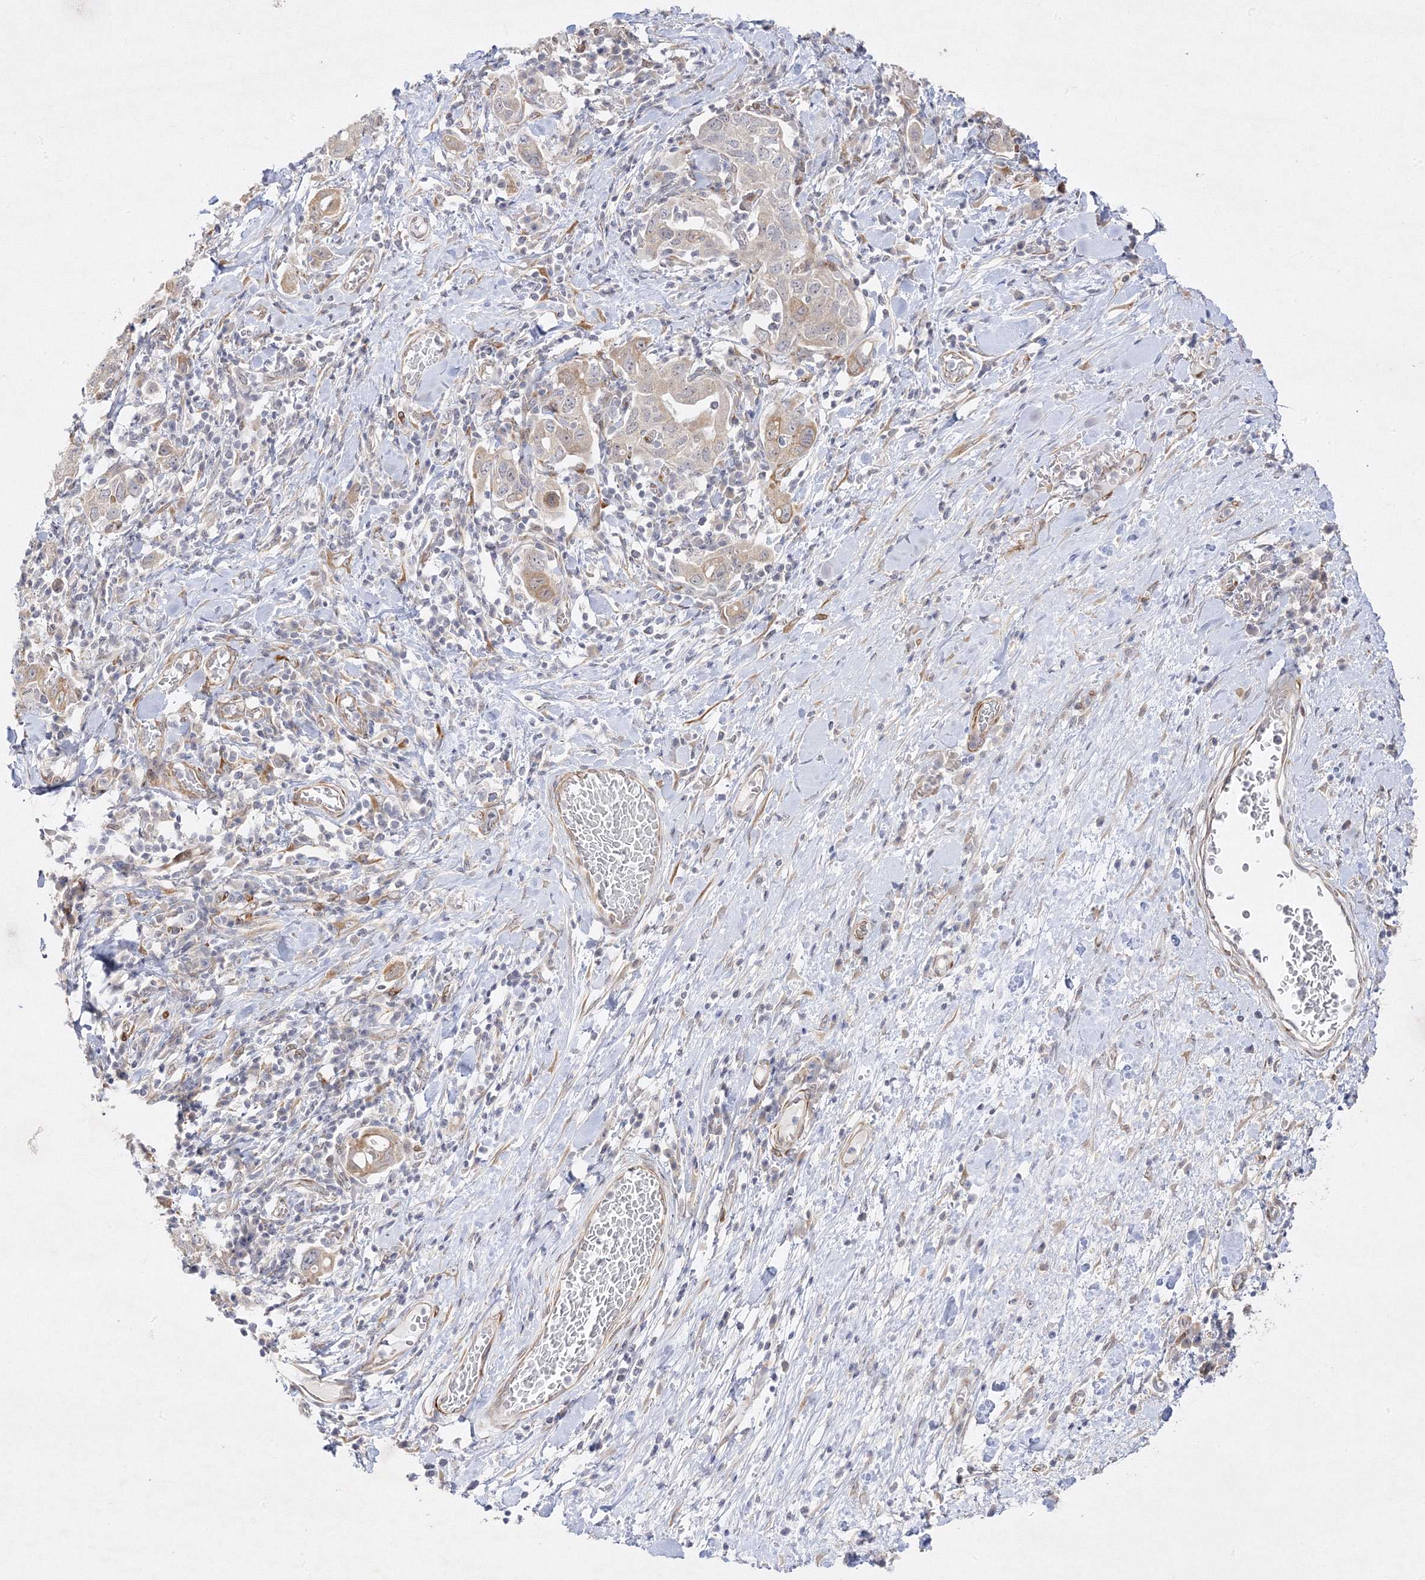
{"staining": {"intensity": "weak", "quantity": "25%-75%", "location": "cytoplasmic/membranous"}, "tissue": "stomach cancer", "cell_type": "Tumor cells", "image_type": "cancer", "snomed": [{"axis": "morphology", "description": "Adenocarcinoma, NOS"}, {"axis": "topography", "description": "Stomach, upper"}], "caption": "Weak cytoplasmic/membranous expression for a protein is seen in approximately 25%-75% of tumor cells of stomach cancer using immunohistochemistry.", "gene": "C2CD2", "patient": {"sex": "male", "age": 62}}